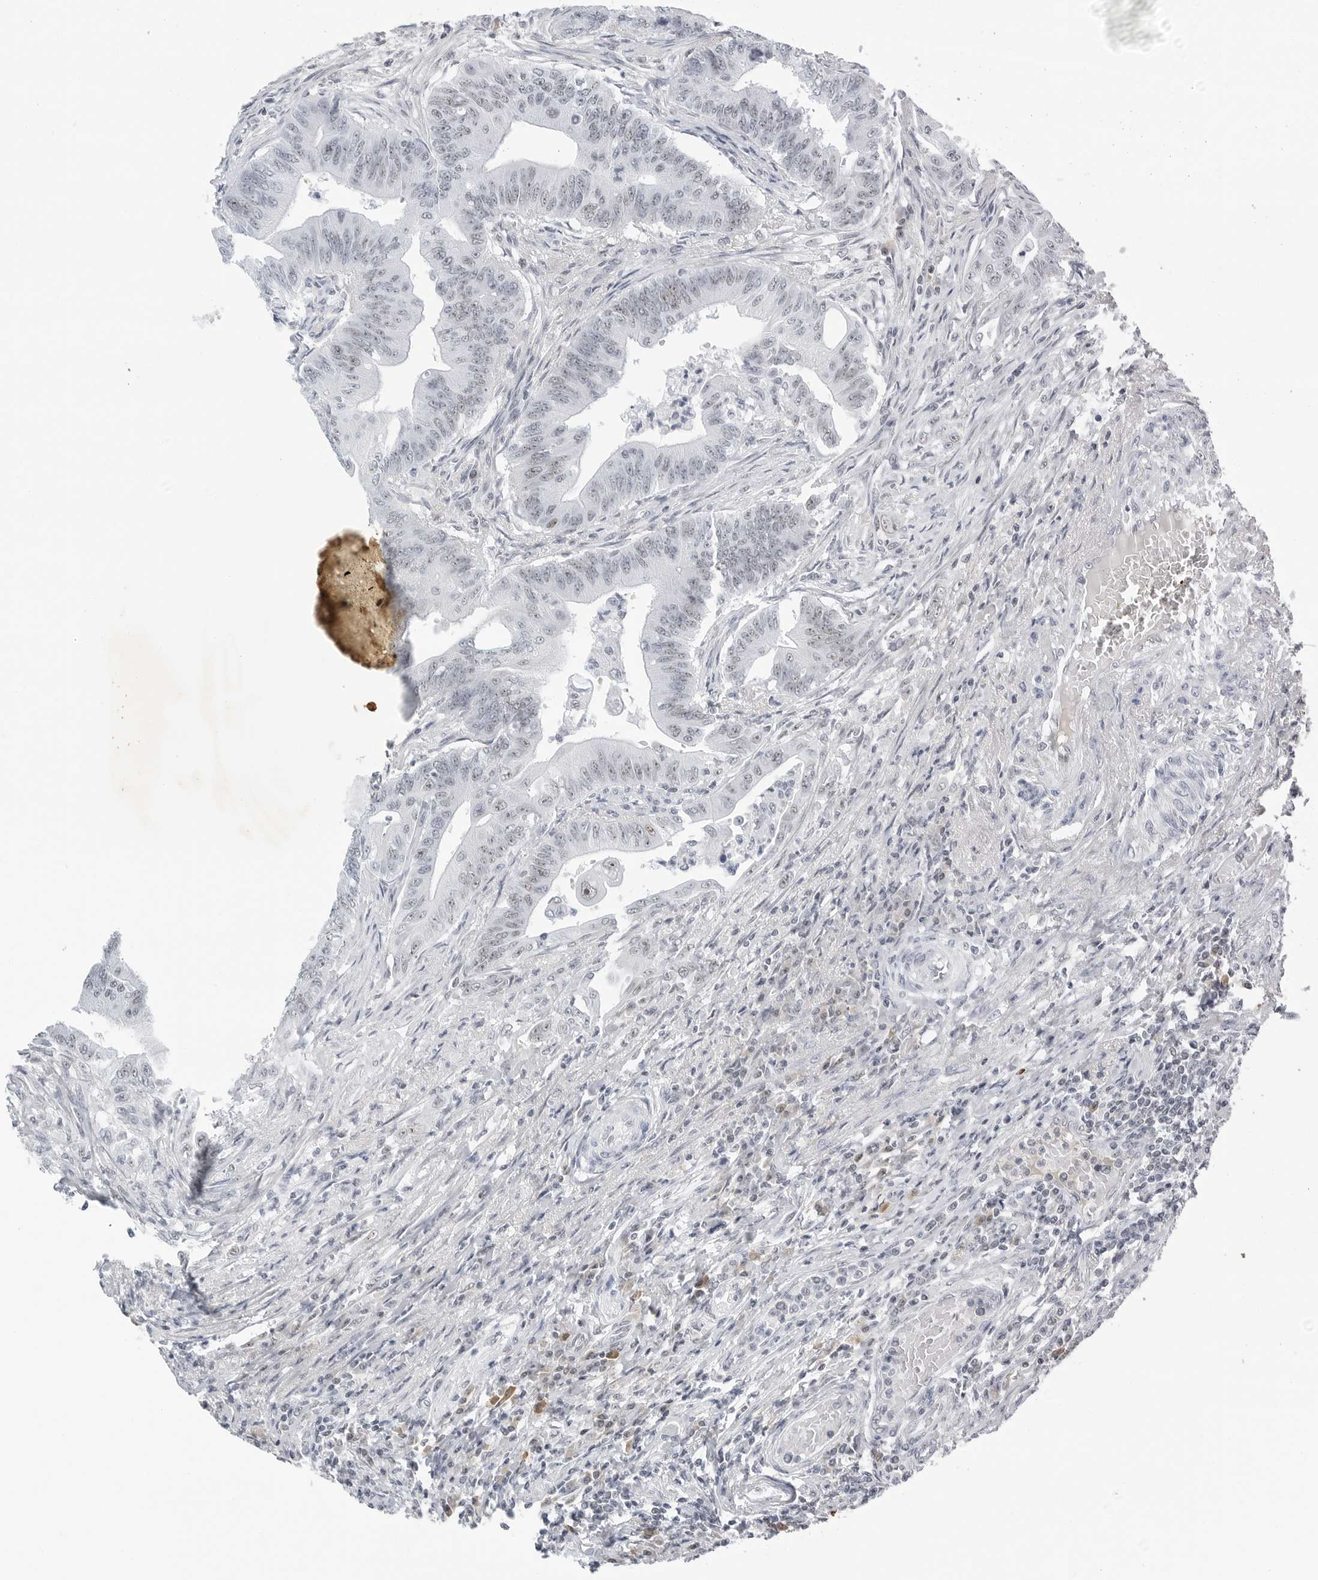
{"staining": {"intensity": "negative", "quantity": "none", "location": "none"}, "tissue": "colorectal cancer", "cell_type": "Tumor cells", "image_type": "cancer", "snomed": [{"axis": "morphology", "description": "Adenoma, NOS"}, {"axis": "morphology", "description": "Adenocarcinoma, NOS"}, {"axis": "topography", "description": "Colon"}], "caption": "Immunohistochemistry (IHC) image of neoplastic tissue: human colorectal adenocarcinoma stained with DAB displays no significant protein staining in tumor cells.", "gene": "WRAP53", "patient": {"sex": "male", "age": 79}}